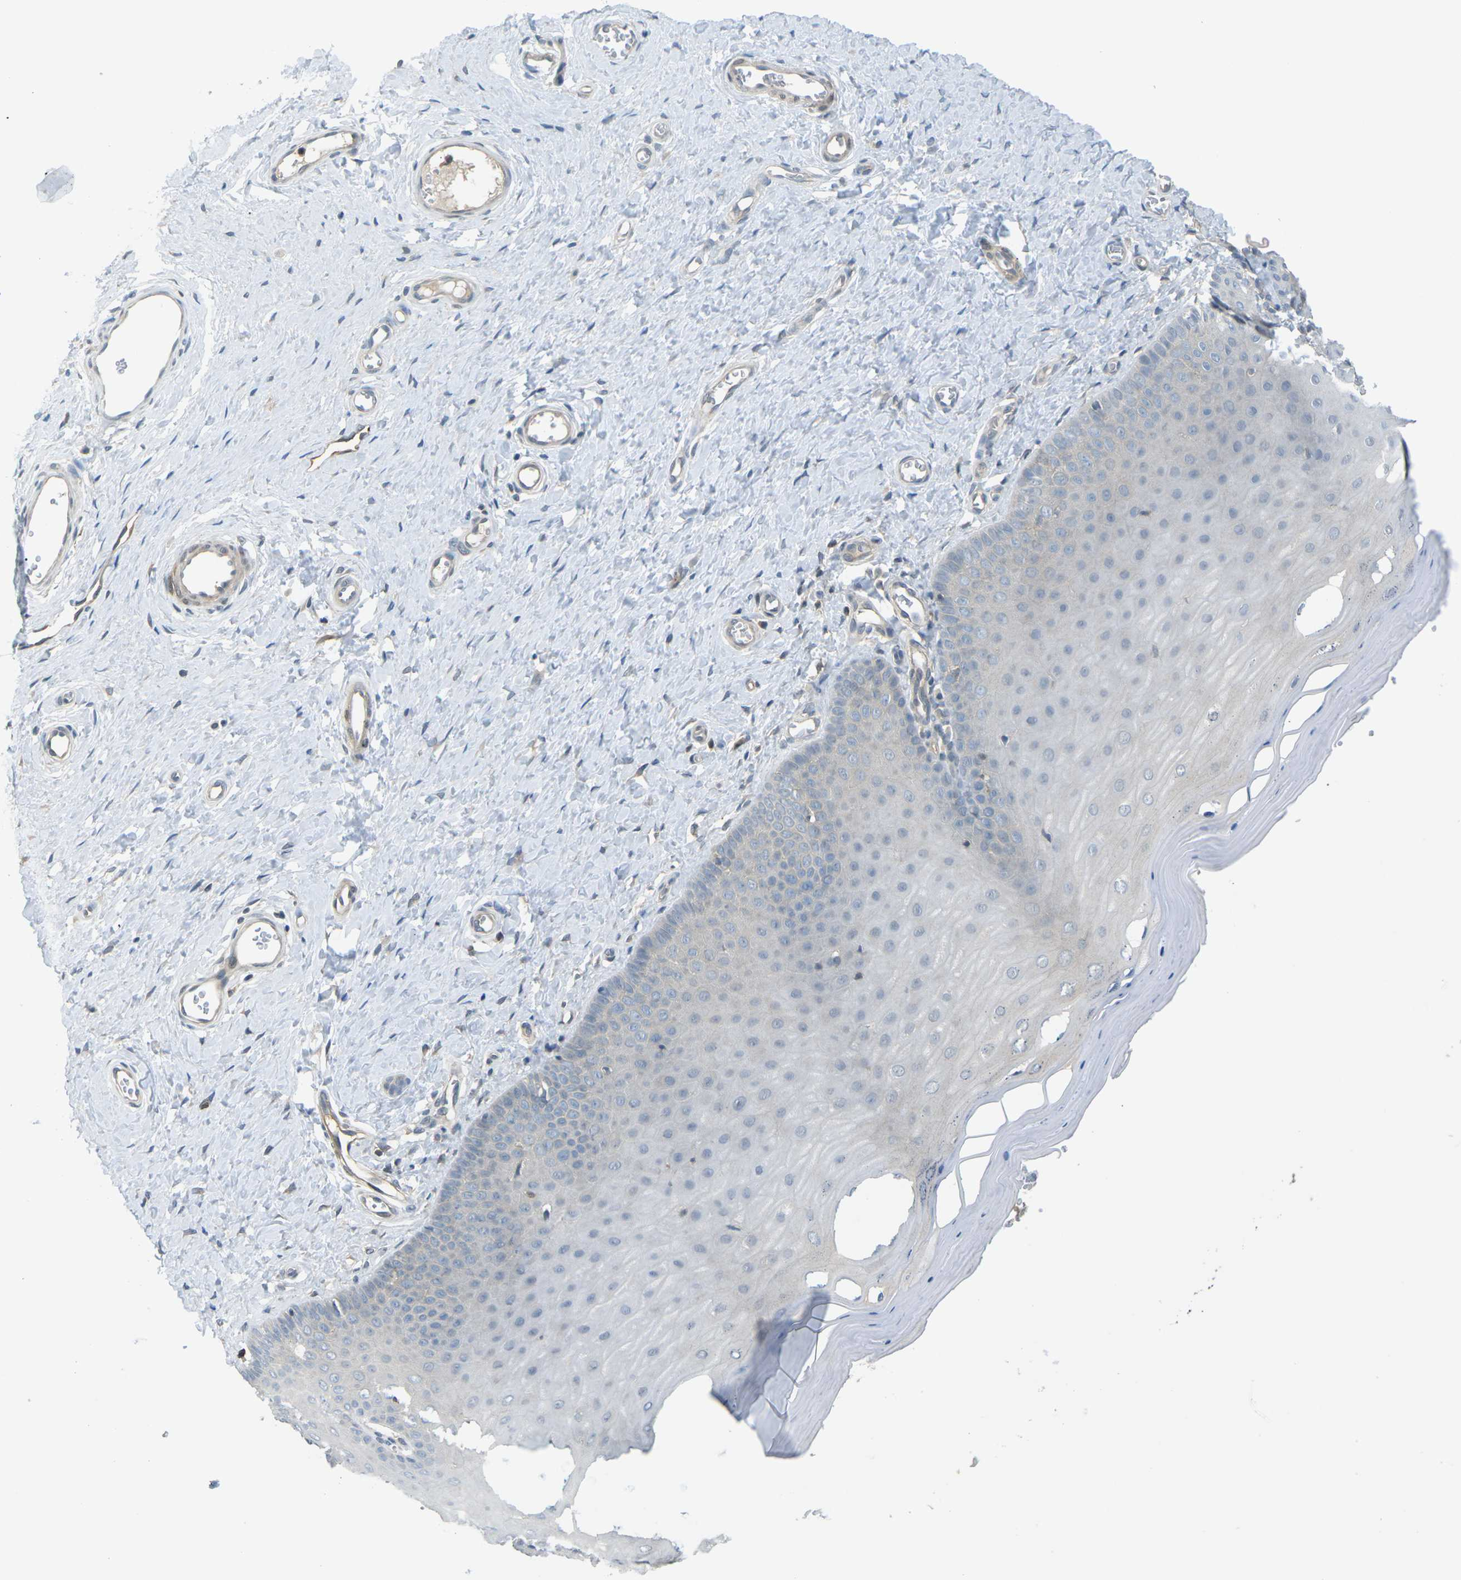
{"staining": {"intensity": "moderate", "quantity": ">75%", "location": "cytoplasmic/membranous"}, "tissue": "cervix", "cell_type": "Glandular cells", "image_type": "normal", "snomed": [{"axis": "morphology", "description": "Normal tissue, NOS"}, {"axis": "topography", "description": "Cervix"}], "caption": "Cervix stained with DAB immunohistochemistry (IHC) shows medium levels of moderate cytoplasmic/membranous expression in approximately >75% of glandular cells. The staining was performed using DAB (3,3'-diaminobenzidine), with brown indicating positive protein expression. Nuclei are stained blue with hematoxylin.", "gene": "PIEZO2", "patient": {"sex": "female", "age": 55}}